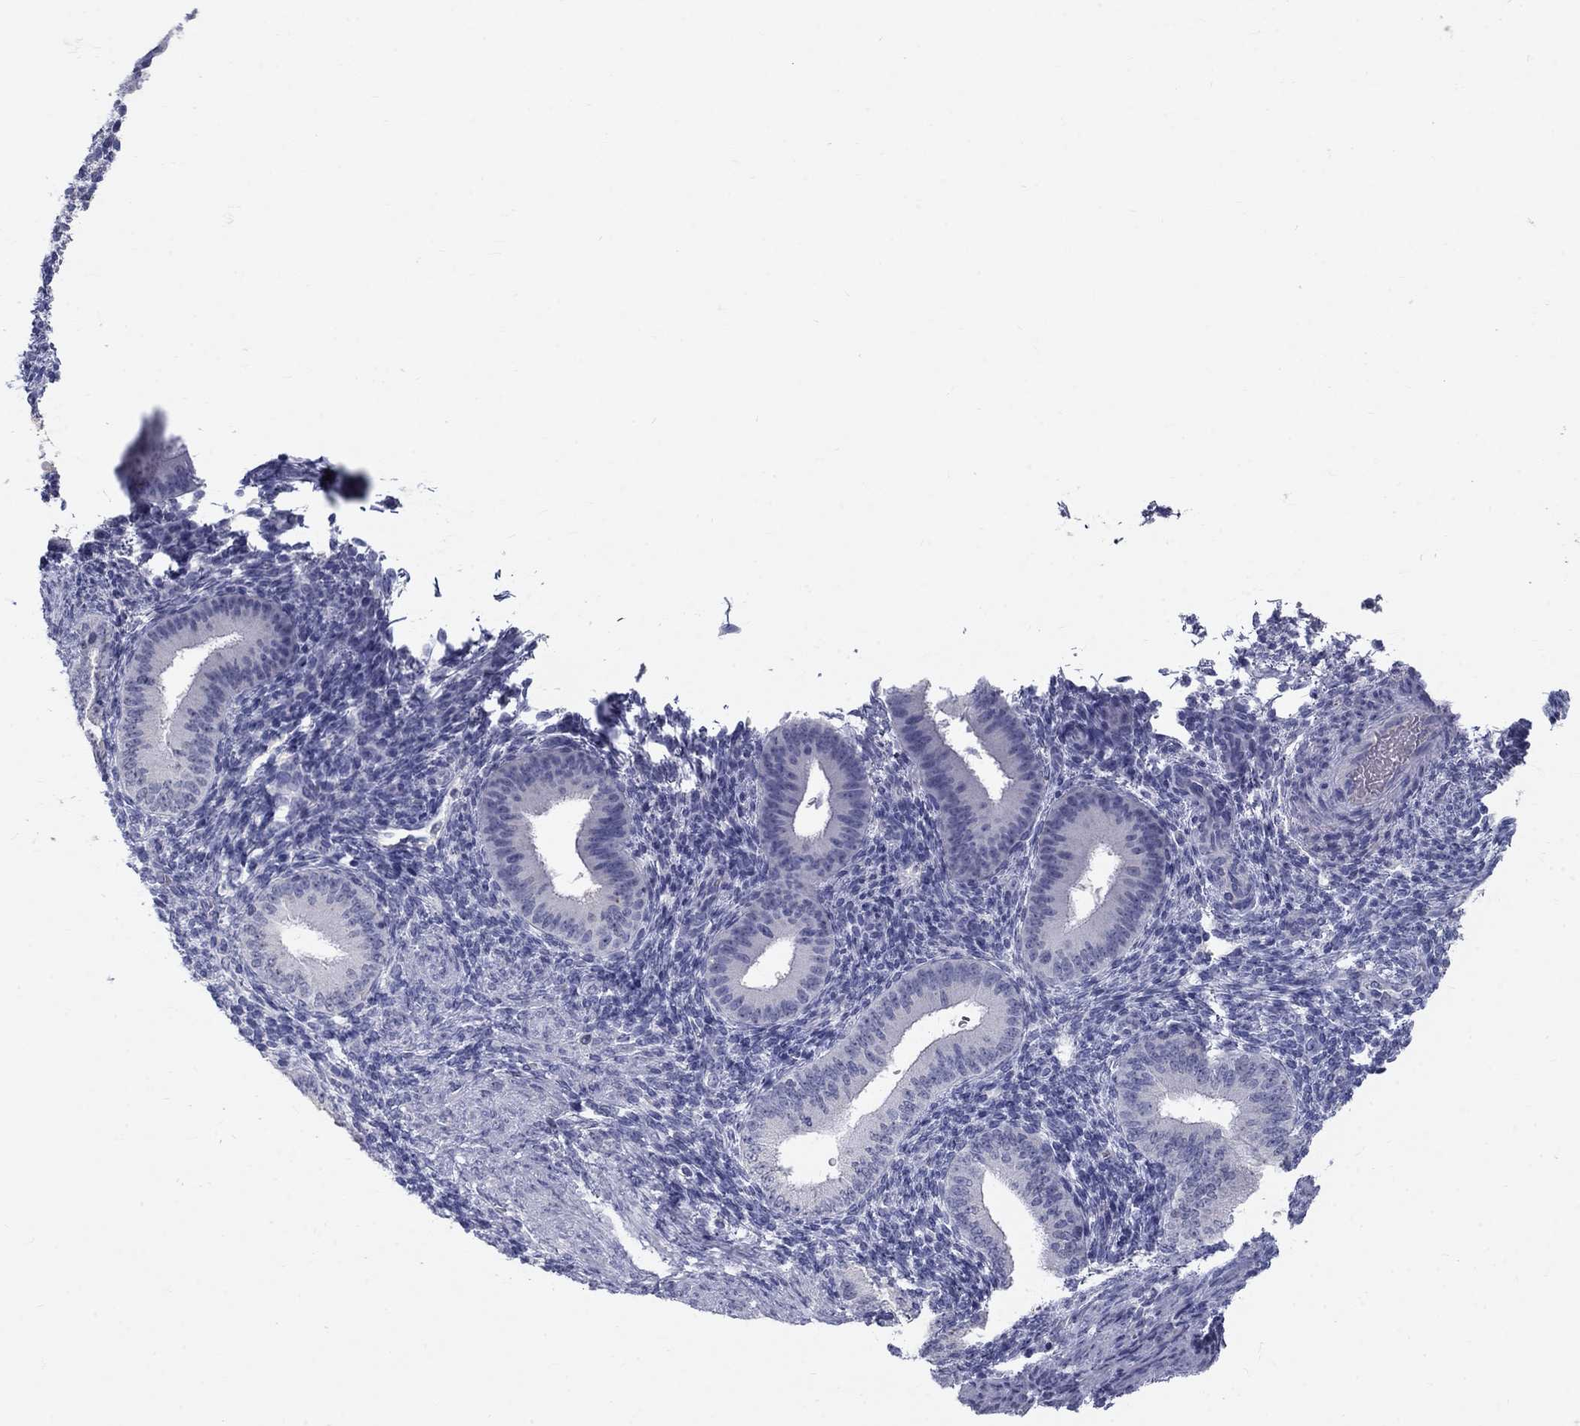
{"staining": {"intensity": "negative", "quantity": "none", "location": "none"}, "tissue": "endometrium", "cell_type": "Cells in endometrial stroma", "image_type": "normal", "snomed": [{"axis": "morphology", "description": "Normal tissue, NOS"}, {"axis": "topography", "description": "Endometrium"}], "caption": "A photomicrograph of endometrium stained for a protein exhibits no brown staining in cells in endometrial stroma.", "gene": "PTH1R", "patient": {"sex": "female", "age": 39}}